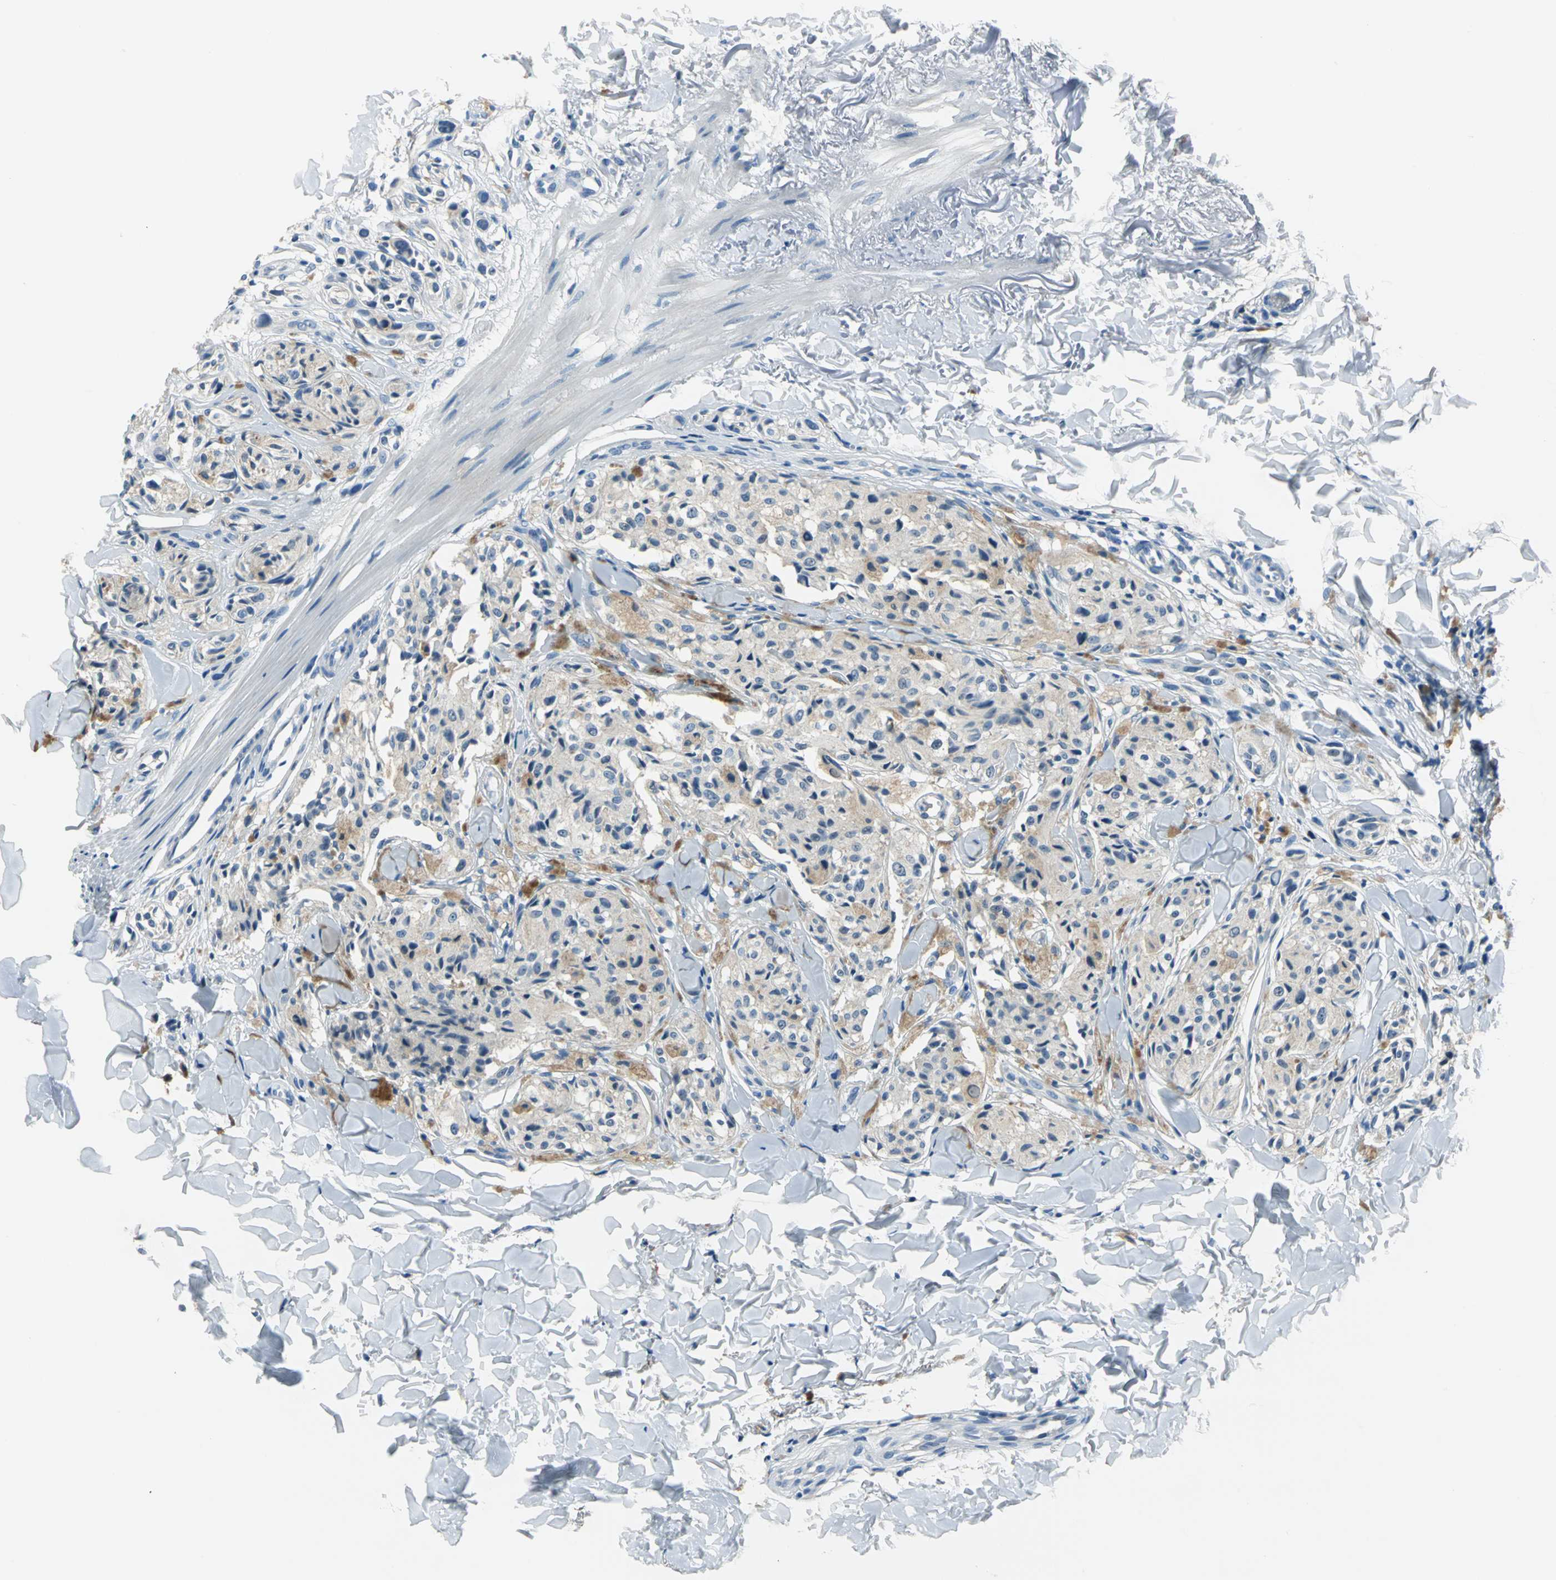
{"staining": {"intensity": "negative", "quantity": "none", "location": "none"}, "tissue": "melanoma", "cell_type": "Tumor cells", "image_type": "cancer", "snomed": [{"axis": "morphology", "description": "Malignant melanoma, Metastatic site"}, {"axis": "topography", "description": "Skin"}], "caption": "Immunohistochemistry photomicrograph of neoplastic tissue: human malignant melanoma (metastatic site) stained with DAB reveals no significant protein positivity in tumor cells. (DAB (3,3'-diaminobenzidine) IHC visualized using brightfield microscopy, high magnification).", "gene": "MUC4", "patient": {"sex": "female", "age": 66}}